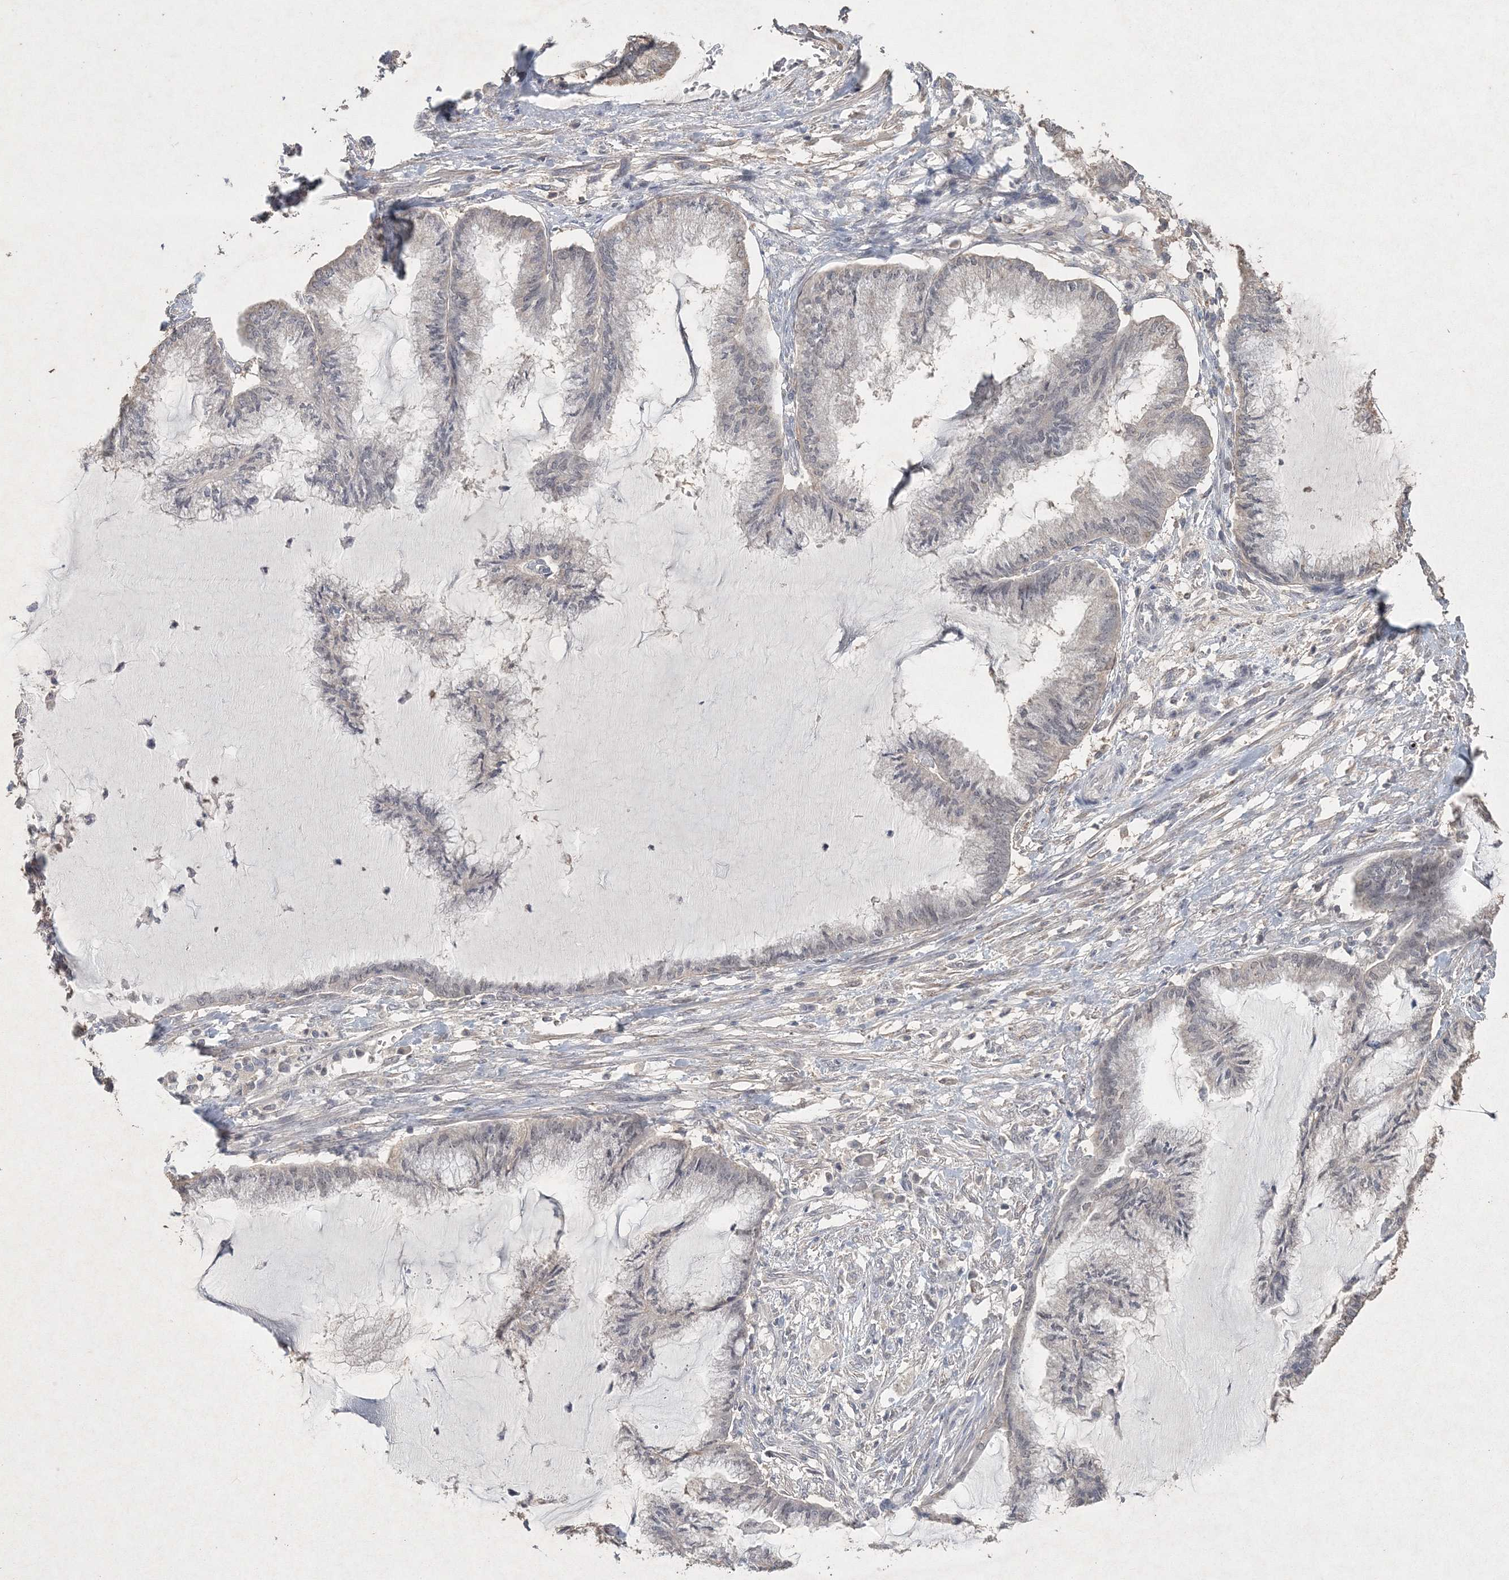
{"staining": {"intensity": "negative", "quantity": "none", "location": "none"}, "tissue": "endometrial cancer", "cell_type": "Tumor cells", "image_type": "cancer", "snomed": [{"axis": "morphology", "description": "Adenocarcinoma, NOS"}, {"axis": "topography", "description": "Endometrium"}], "caption": "Protein analysis of endometrial cancer (adenocarcinoma) reveals no significant expression in tumor cells.", "gene": "UIMC1", "patient": {"sex": "female", "age": 86}}